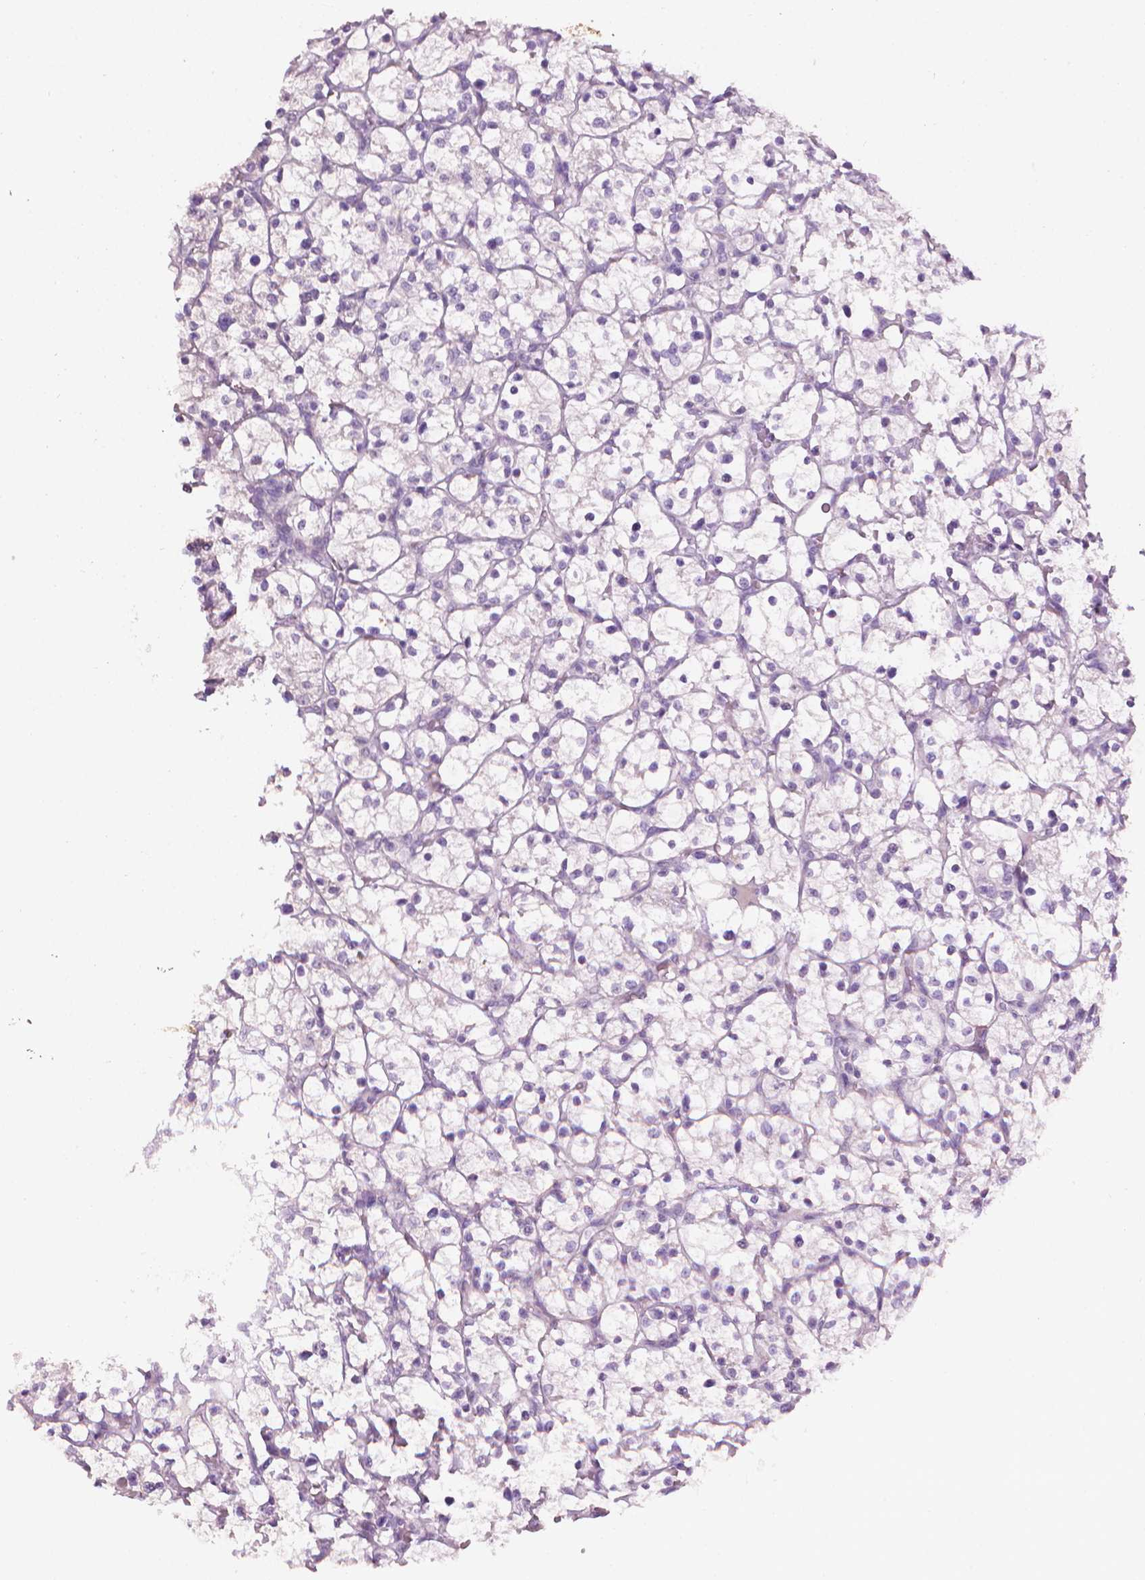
{"staining": {"intensity": "negative", "quantity": "none", "location": "none"}, "tissue": "renal cancer", "cell_type": "Tumor cells", "image_type": "cancer", "snomed": [{"axis": "morphology", "description": "Adenocarcinoma, NOS"}, {"axis": "topography", "description": "Kidney"}], "caption": "IHC of human adenocarcinoma (renal) demonstrates no staining in tumor cells.", "gene": "MLANA", "patient": {"sex": "female", "age": 64}}